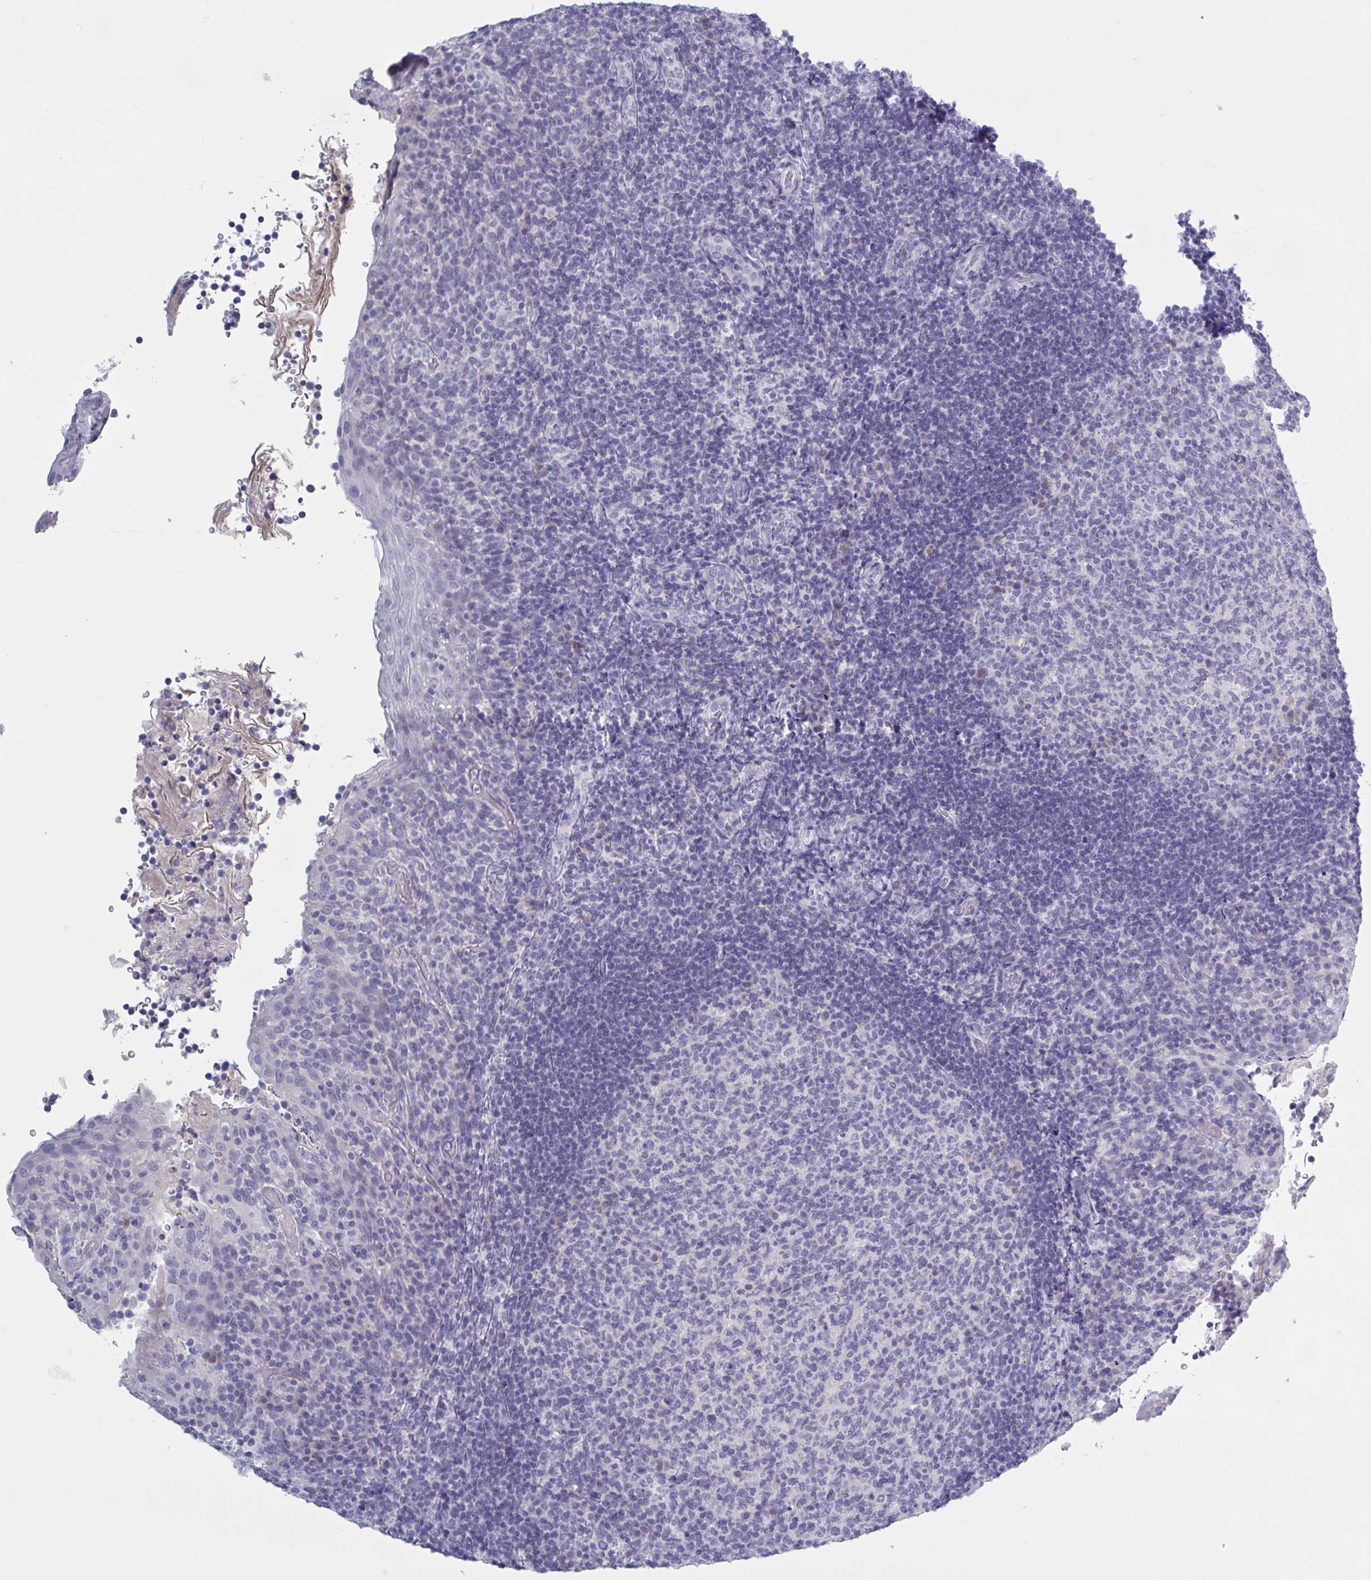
{"staining": {"intensity": "negative", "quantity": "none", "location": "none"}, "tissue": "tonsil", "cell_type": "Germinal center cells", "image_type": "normal", "snomed": [{"axis": "morphology", "description": "Normal tissue, NOS"}, {"axis": "topography", "description": "Tonsil"}], "caption": "This is a histopathology image of IHC staining of normal tonsil, which shows no staining in germinal center cells.", "gene": "NDUFC2", "patient": {"sex": "female", "age": 10}}